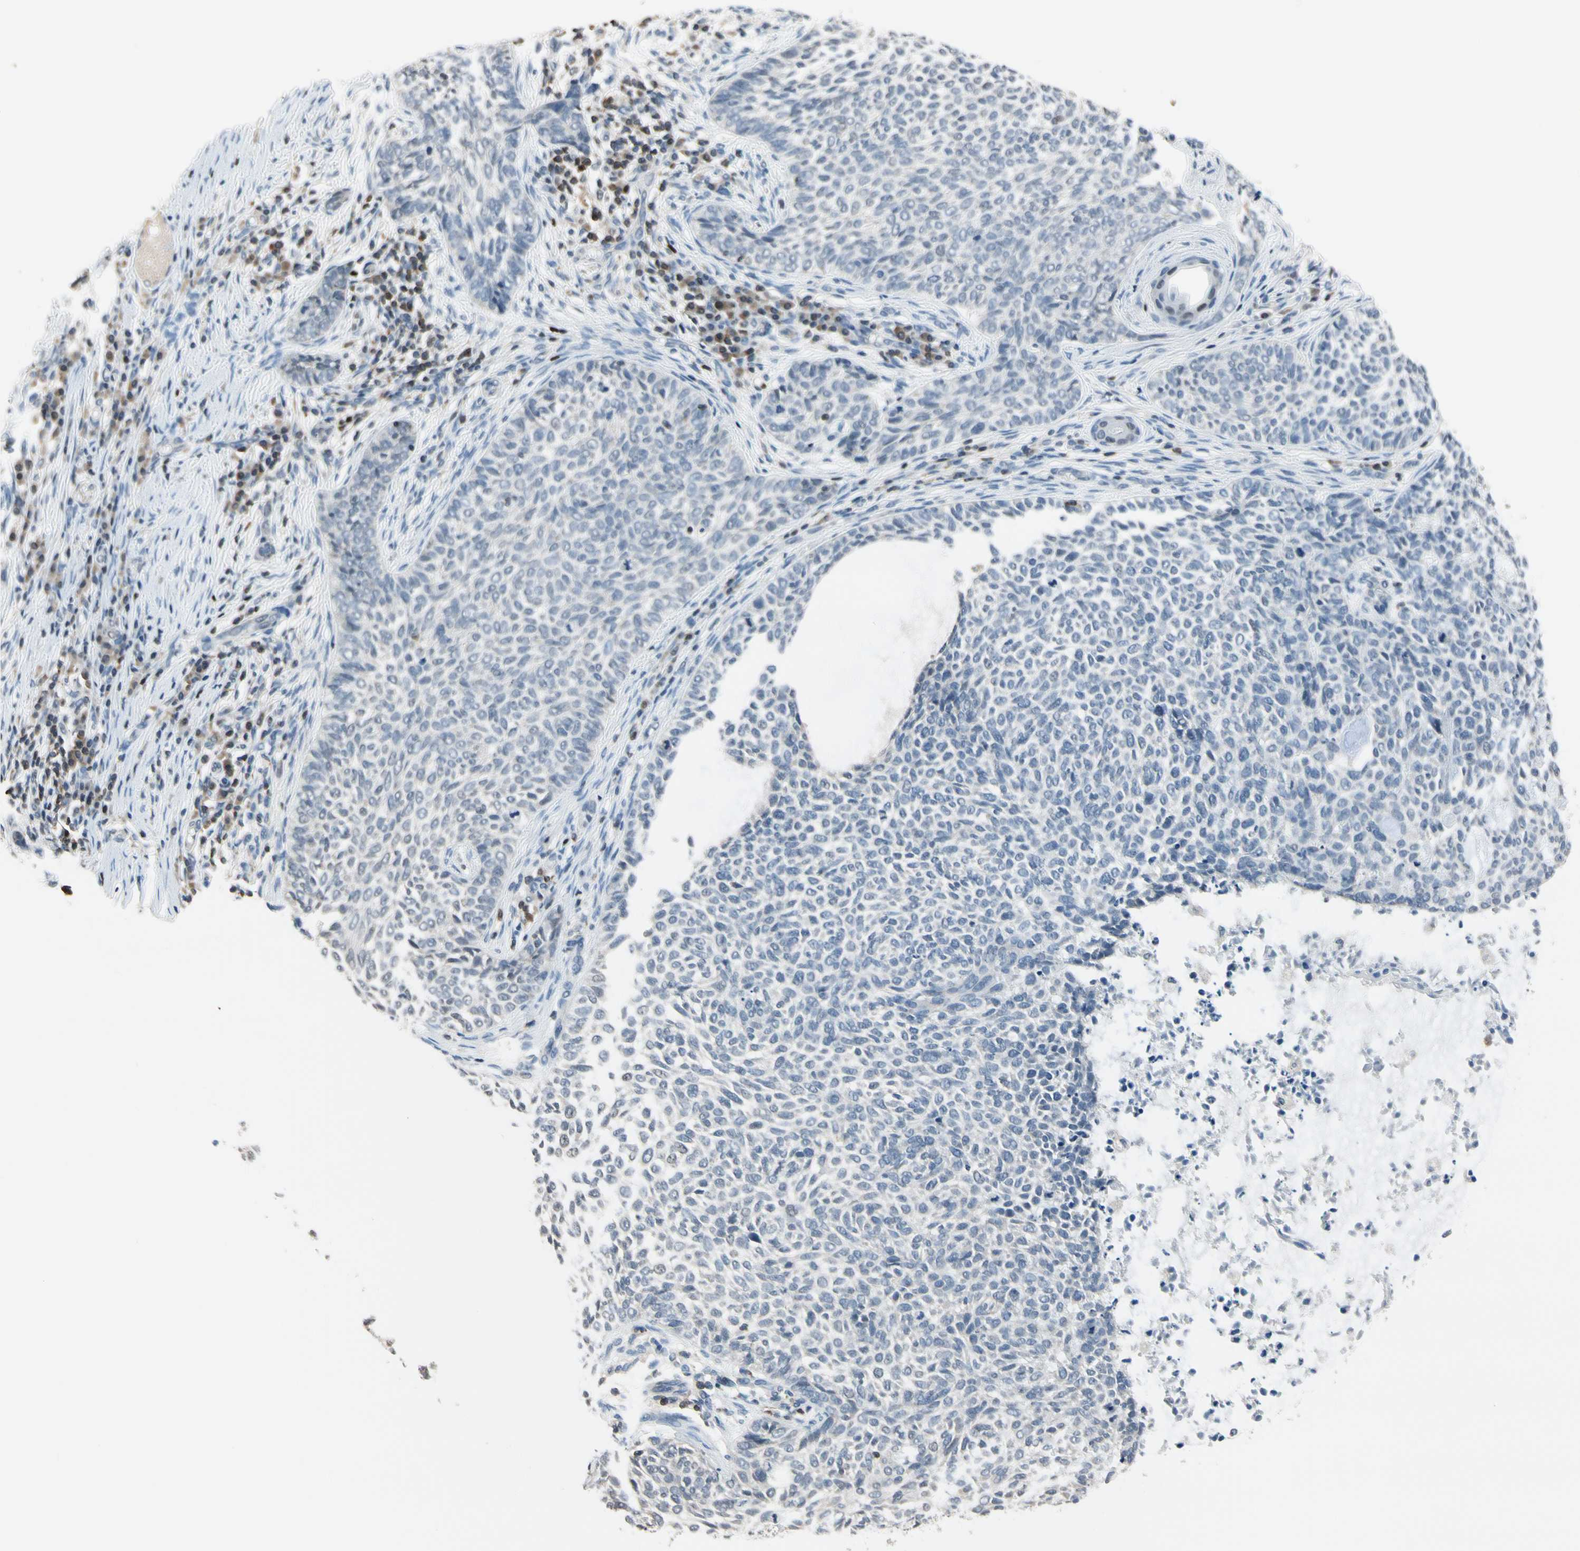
{"staining": {"intensity": "negative", "quantity": "none", "location": "none"}, "tissue": "skin cancer", "cell_type": "Tumor cells", "image_type": "cancer", "snomed": [{"axis": "morphology", "description": "Basal cell carcinoma"}, {"axis": "topography", "description": "Skin"}], "caption": "The IHC photomicrograph has no significant positivity in tumor cells of basal cell carcinoma (skin) tissue.", "gene": "NFATC2", "patient": {"sex": "male", "age": 87}}